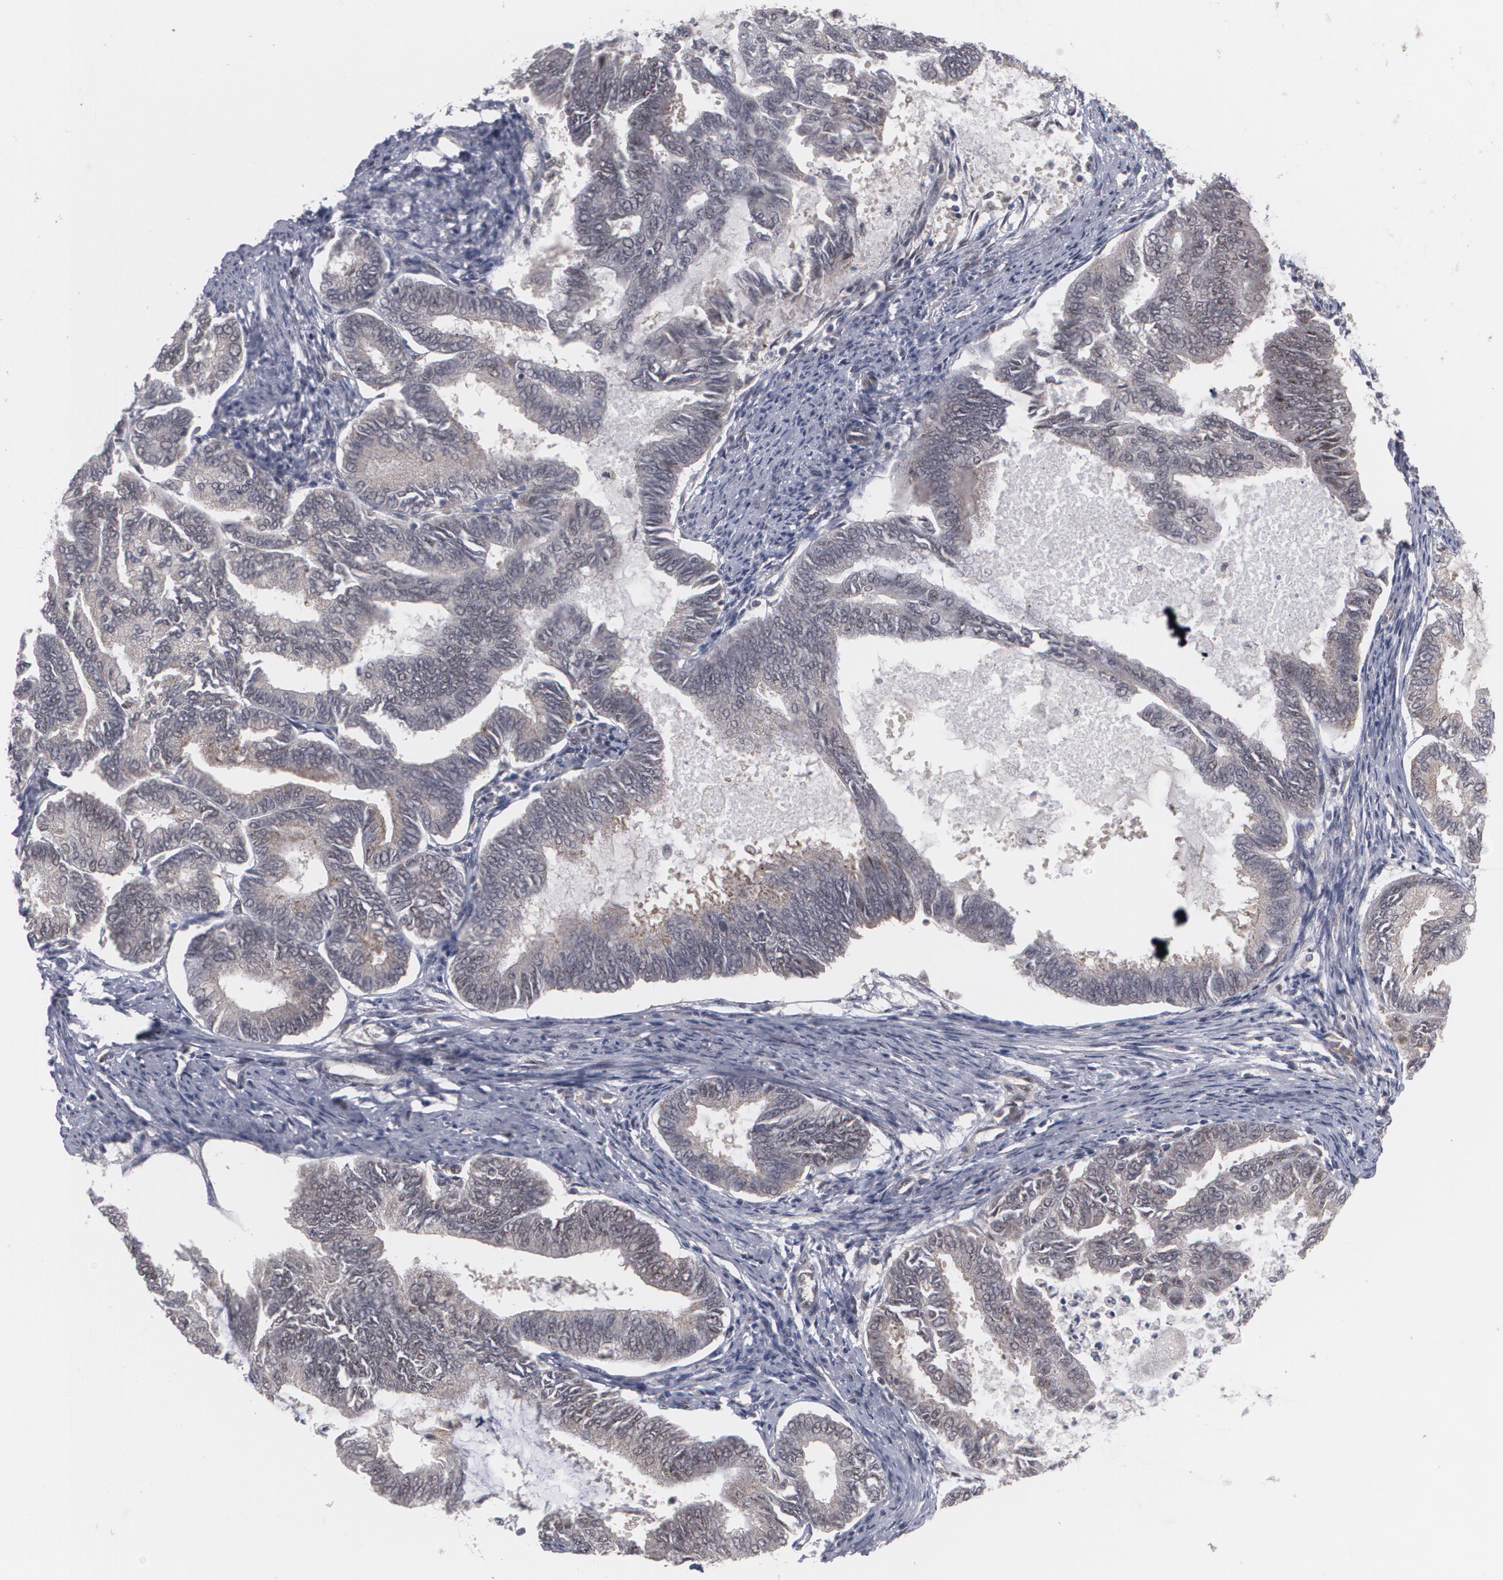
{"staining": {"intensity": "weak", "quantity": "25%-75%", "location": "nuclear"}, "tissue": "endometrial cancer", "cell_type": "Tumor cells", "image_type": "cancer", "snomed": [{"axis": "morphology", "description": "Adenocarcinoma, NOS"}, {"axis": "topography", "description": "Endometrium"}], "caption": "Tumor cells exhibit weak nuclear staining in about 25%-75% of cells in endometrial cancer. (brown staining indicates protein expression, while blue staining denotes nuclei).", "gene": "INTS6", "patient": {"sex": "female", "age": 86}}